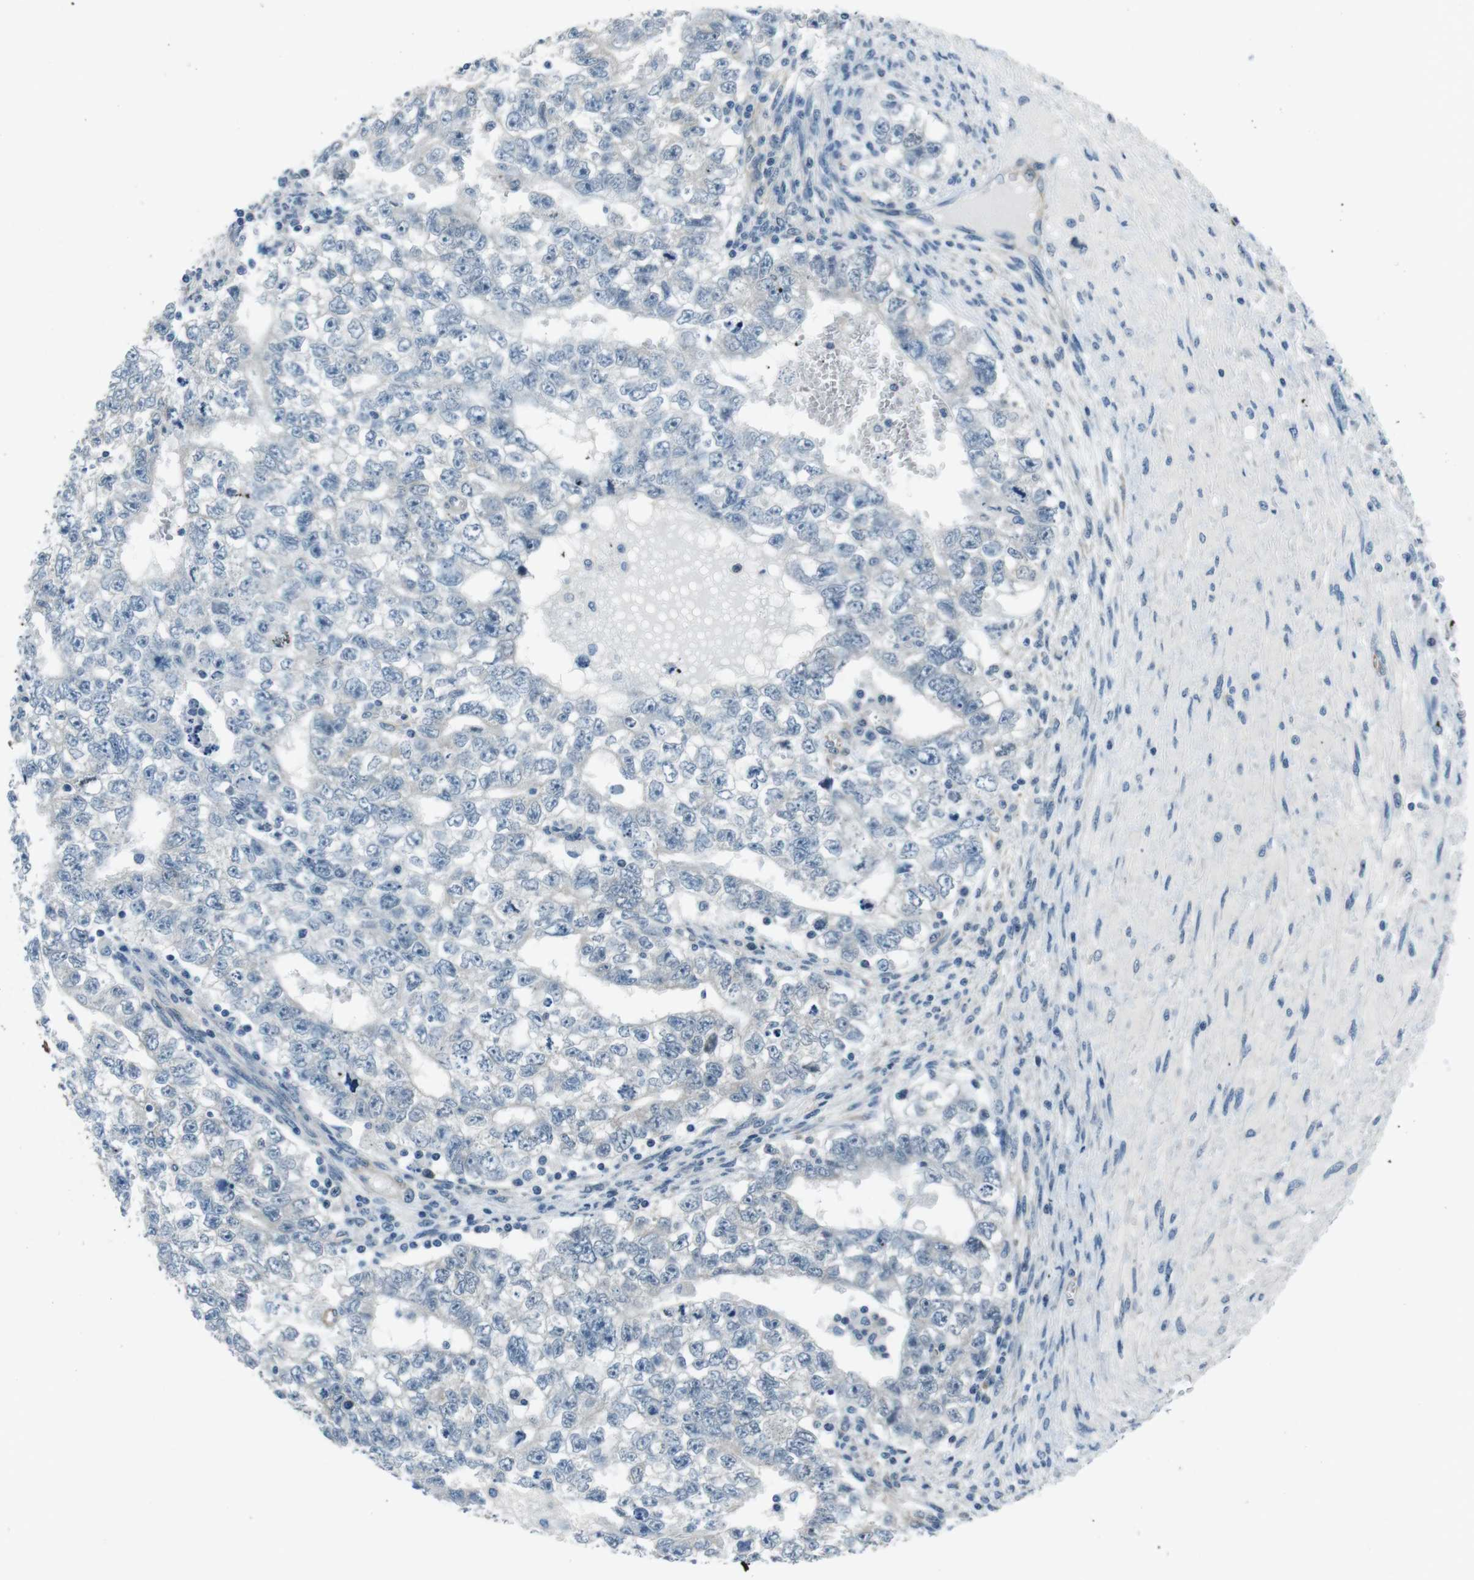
{"staining": {"intensity": "negative", "quantity": "none", "location": "none"}, "tissue": "testis cancer", "cell_type": "Tumor cells", "image_type": "cancer", "snomed": [{"axis": "morphology", "description": "Seminoma, NOS"}, {"axis": "morphology", "description": "Carcinoma, Embryonal, NOS"}, {"axis": "topography", "description": "Testis"}], "caption": "The micrograph exhibits no significant staining in tumor cells of testis cancer.", "gene": "LRRC49", "patient": {"sex": "male", "age": 38}}